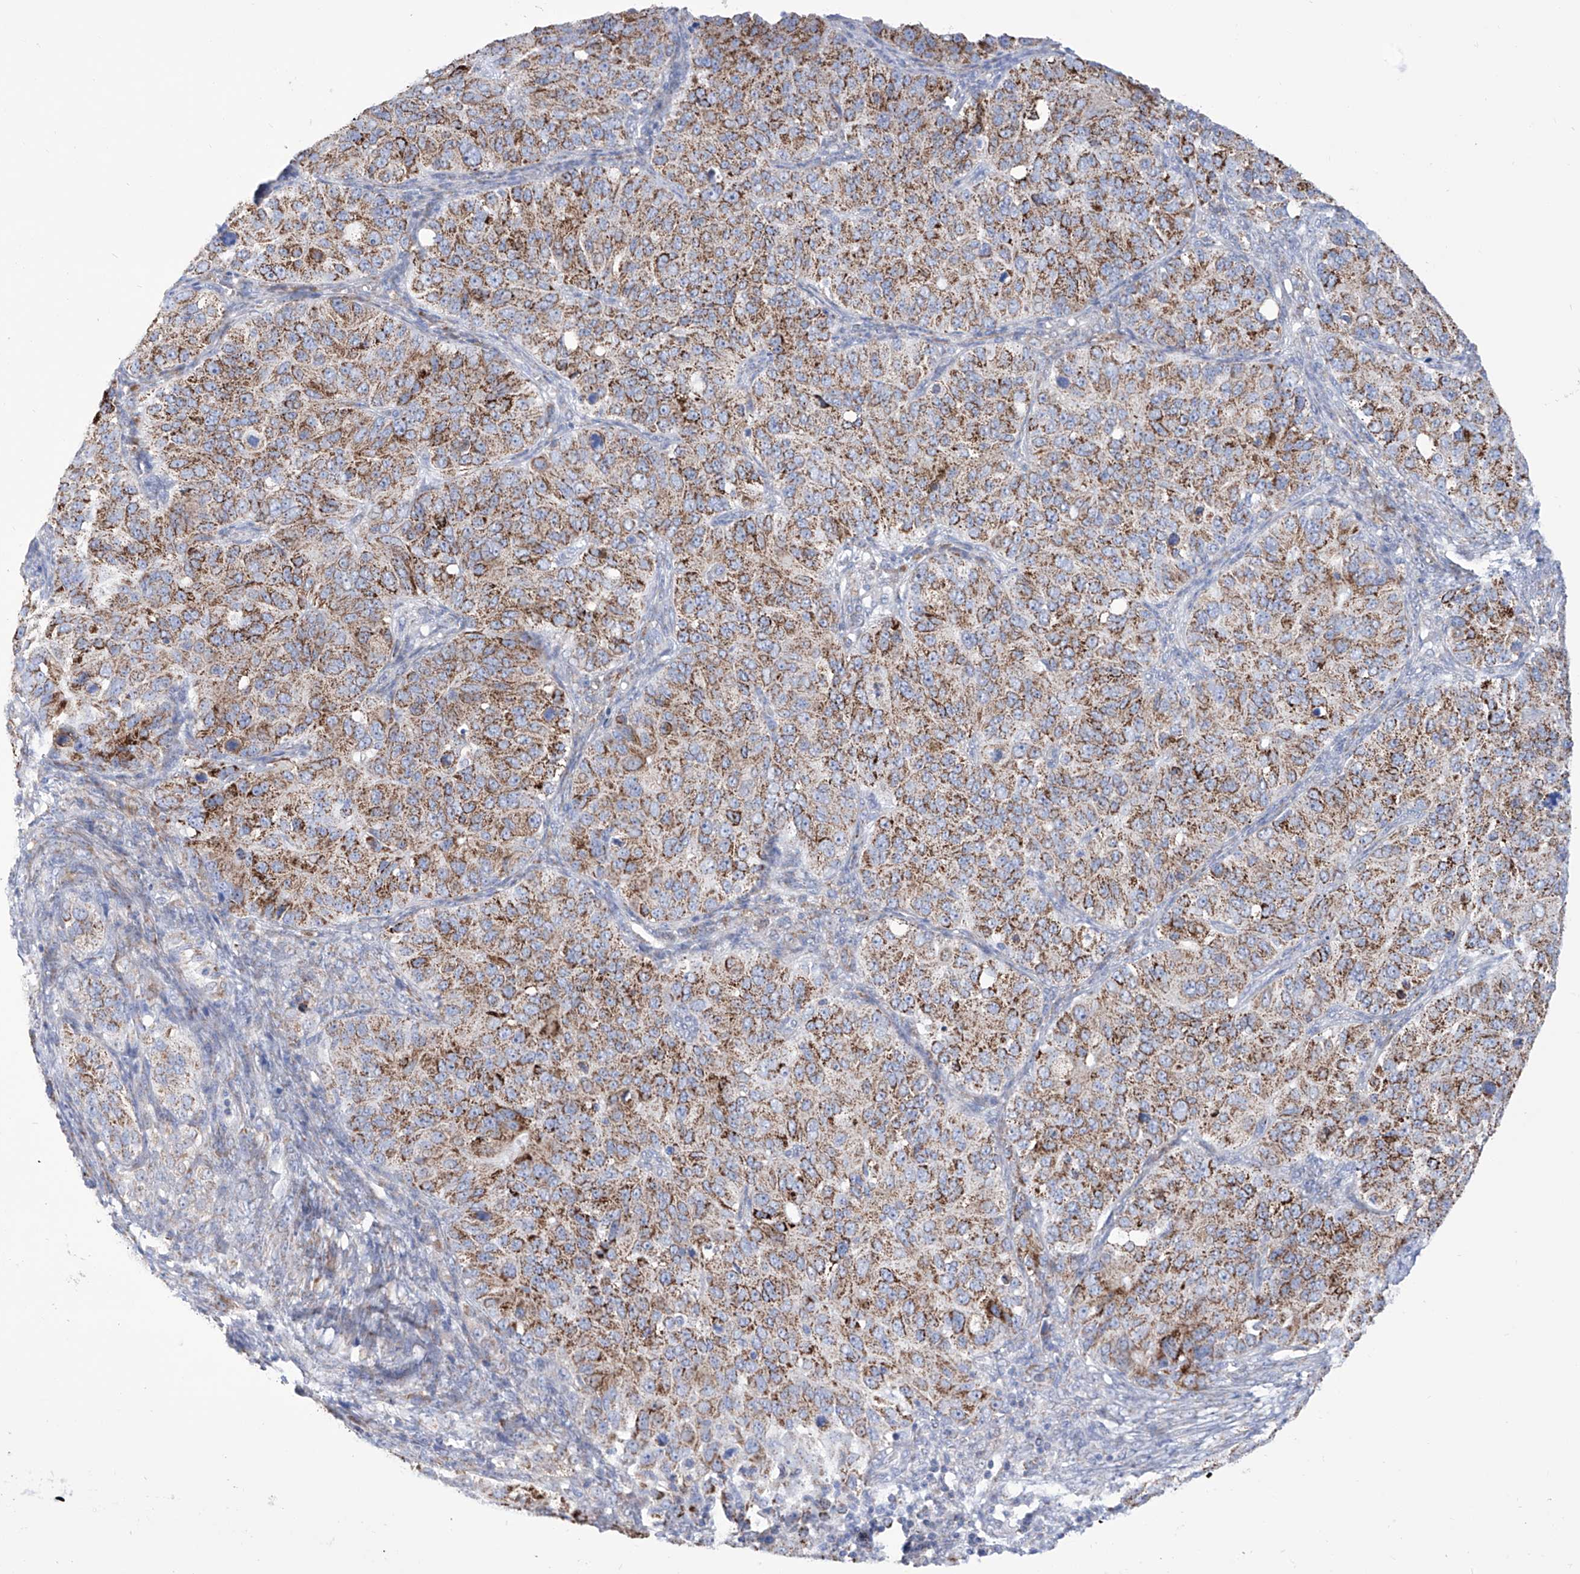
{"staining": {"intensity": "strong", "quantity": ">75%", "location": "cytoplasmic/membranous"}, "tissue": "ovarian cancer", "cell_type": "Tumor cells", "image_type": "cancer", "snomed": [{"axis": "morphology", "description": "Carcinoma, endometroid"}, {"axis": "topography", "description": "Ovary"}], "caption": "High-power microscopy captured an immunohistochemistry (IHC) image of ovarian cancer, revealing strong cytoplasmic/membranous staining in approximately >75% of tumor cells. The staining was performed using DAB, with brown indicating positive protein expression. Nuclei are stained blue with hematoxylin.", "gene": "ALDH6A1", "patient": {"sex": "female", "age": 51}}